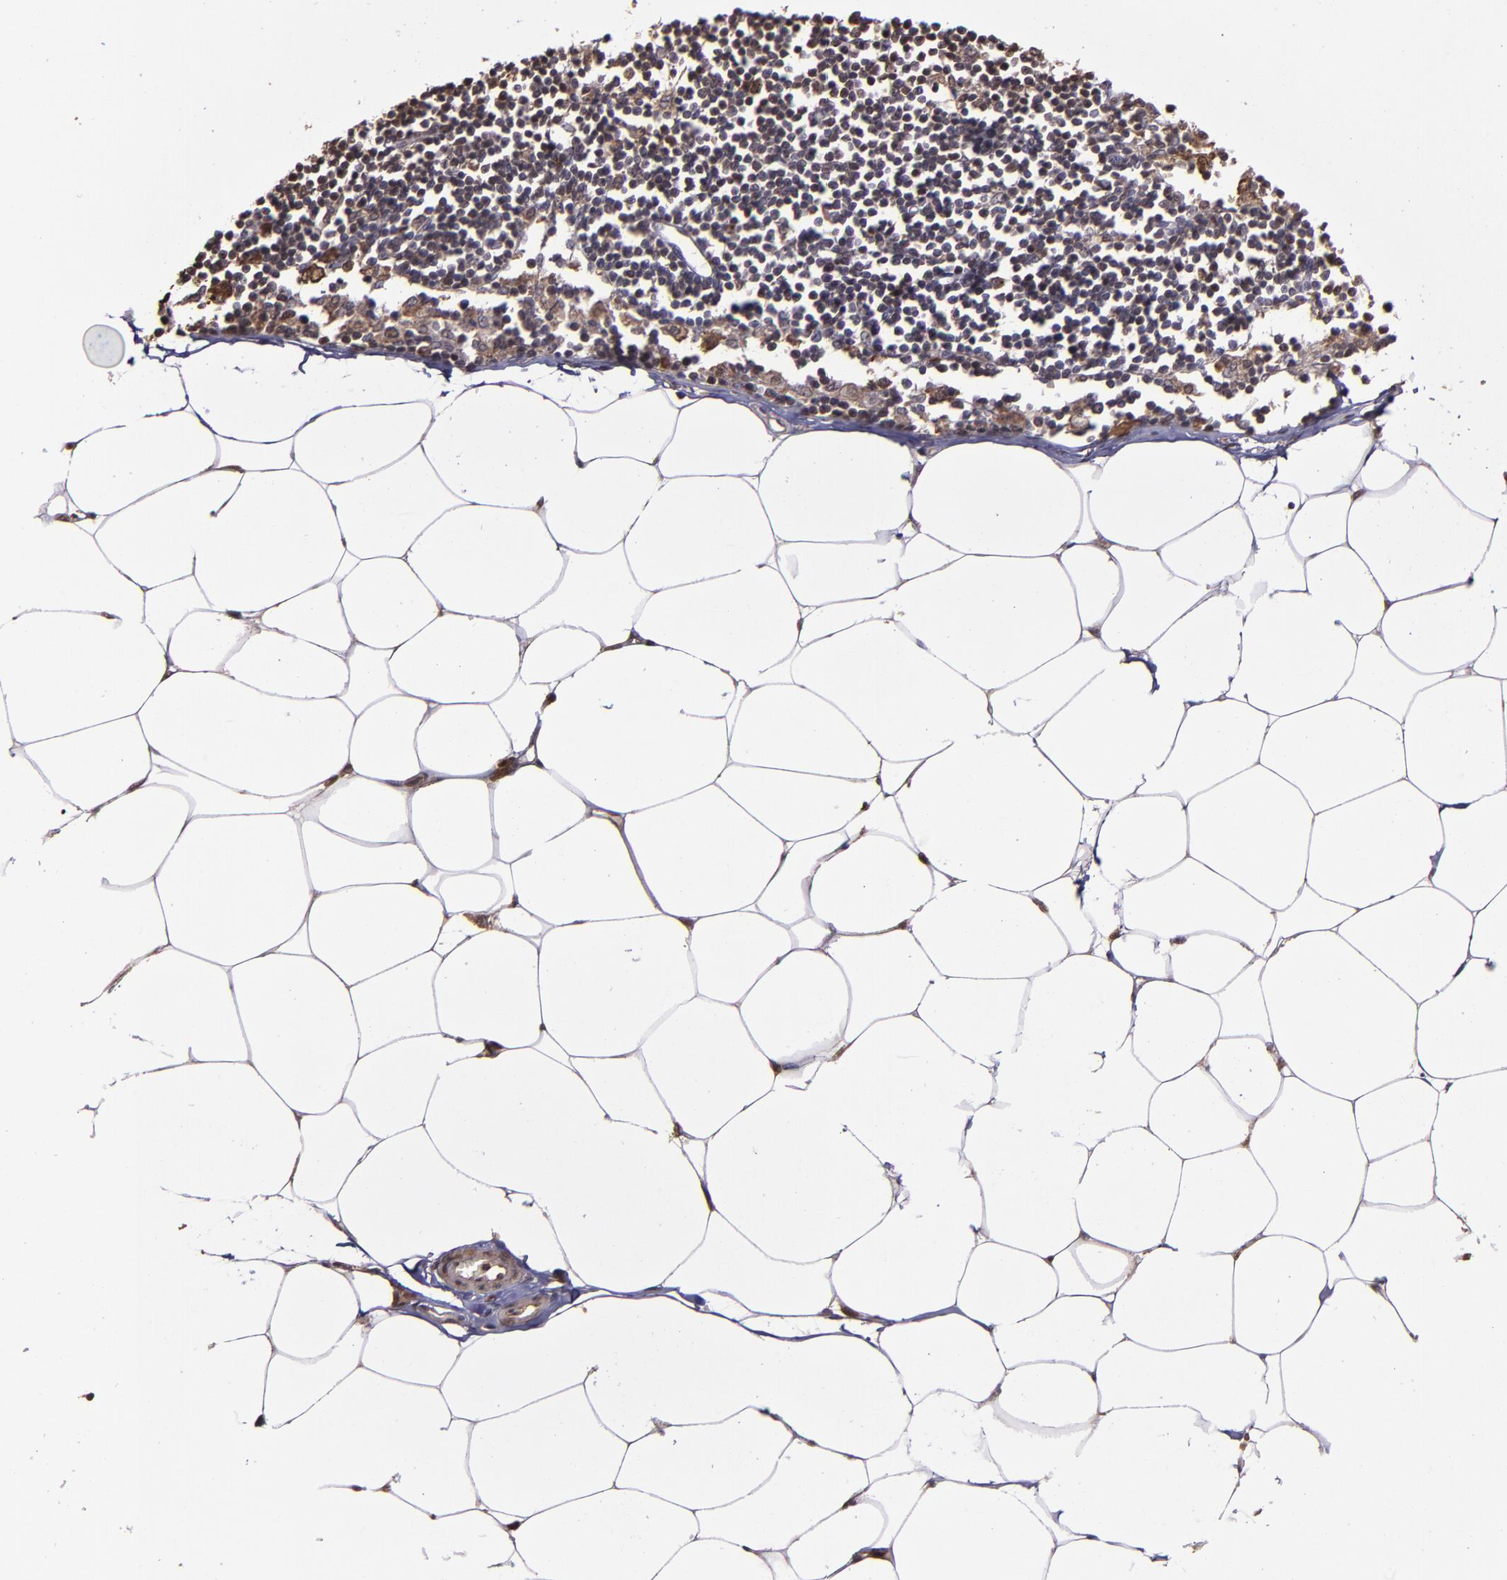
{"staining": {"intensity": "moderate", "quantity": ">75%", "location": "nuclear"}, "tissue": "adipose tissue", "cell_type": "Adipocytes", "image_type": "normal", "snomed": [{"axis": "morphology", "description": "Normal tissue, NOS"}, {"axis": "morphology", "description": "Adenocarcinoma, NOS"}, {"axis": "topography", "description": "Colon"}, {"axis": "topography", "description": "Peripheral nerve tissue"}], "caption": "Protein staining of normal adipose tissue exhibits moderate nuclear staining in approximately >75% of adipocytes. (Stains: DAB (3,3'-diaminobenzidine) in brown, nuclei in blue, Microscopy: brightfield microscopy at high magnification).", "gene": "SERPINF2", "patient": {"sex": "male", "age": 14}}